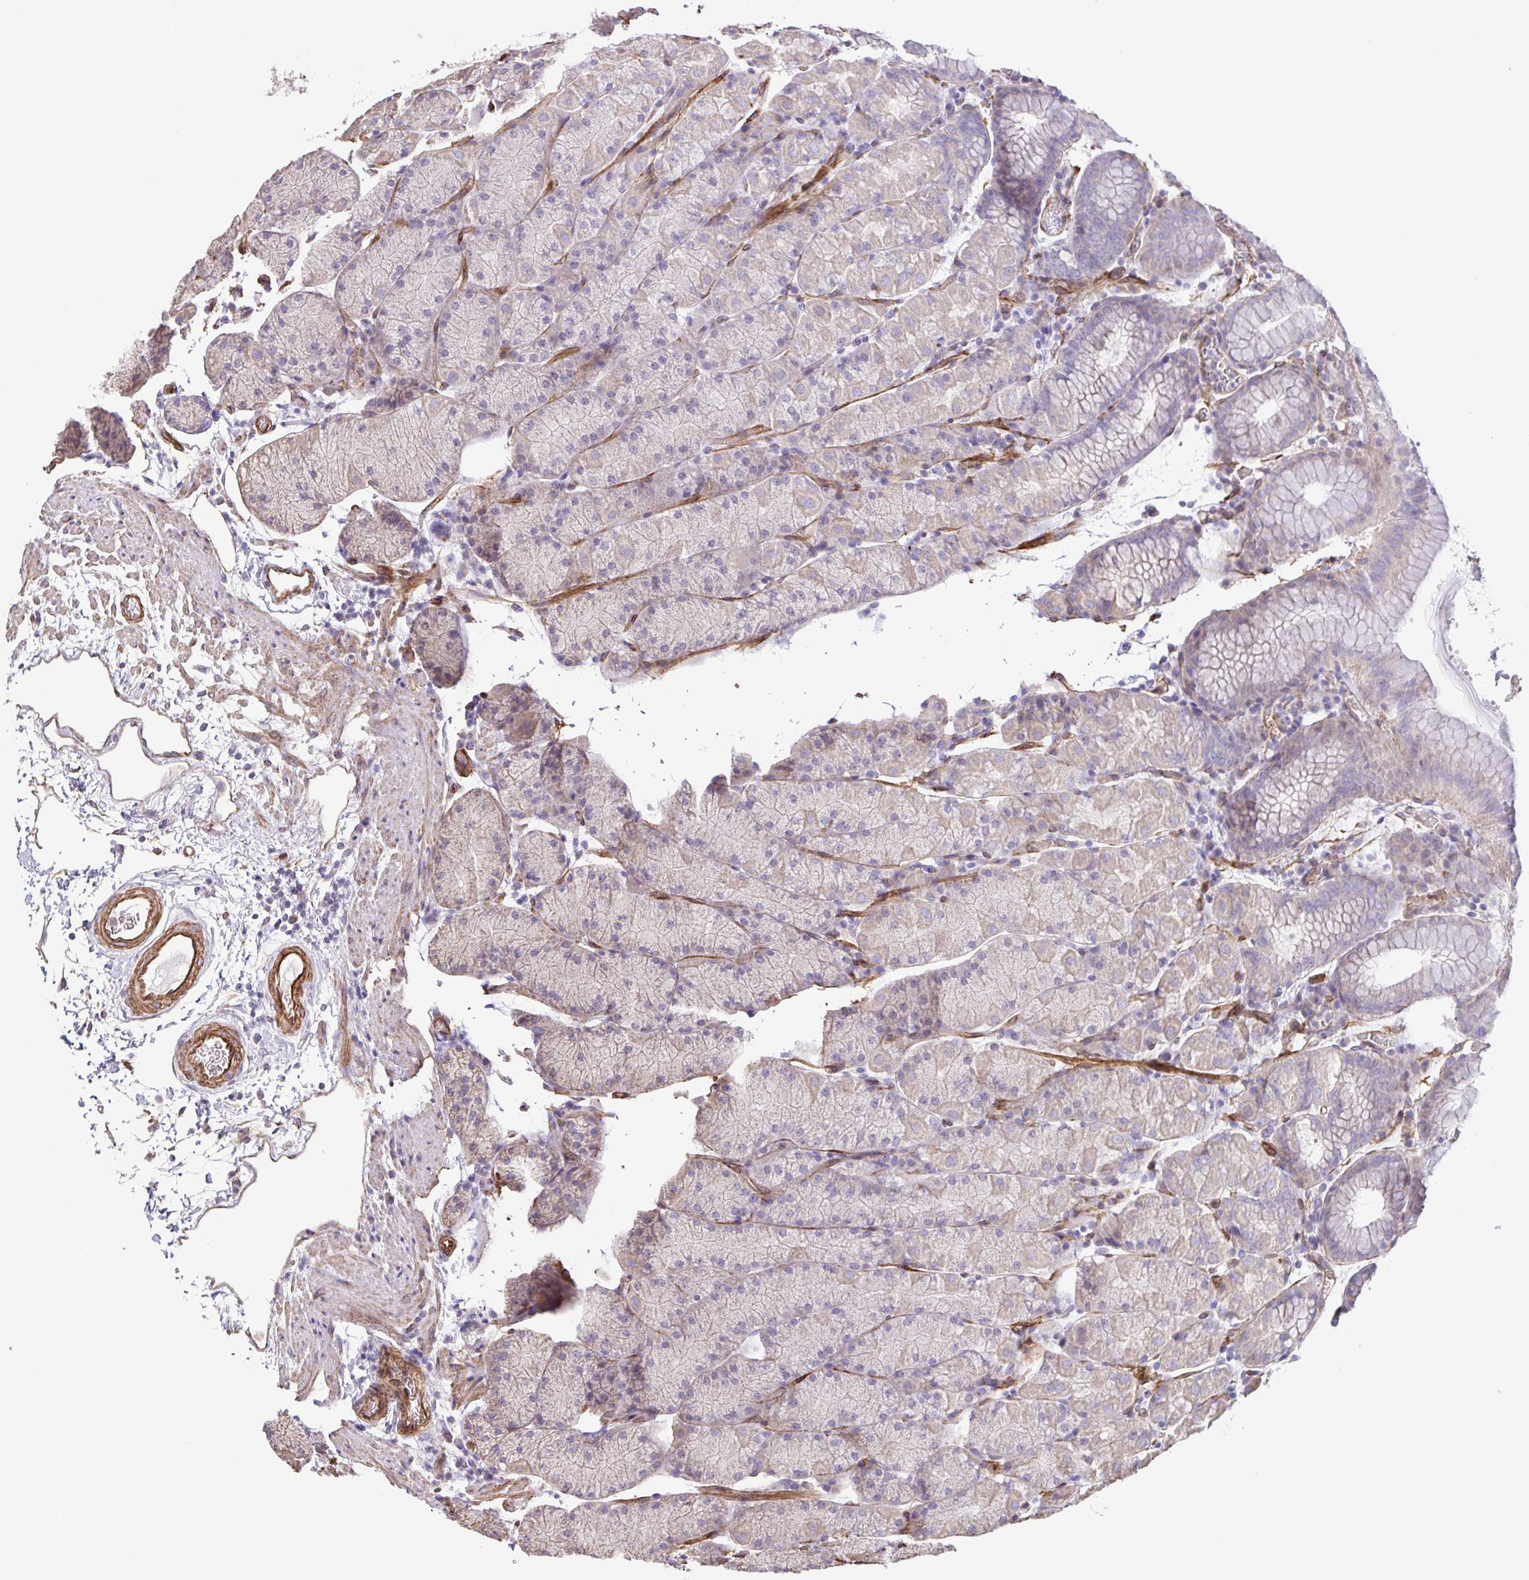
{"staining": {"intensity": "weak", "quantity": "<25%", "location": "cytoplasmic/membranous"}, "tissue": "stomach", "cell_type": "Glandular cells", "image_type": "normal", "snomed": [{"axis": "morphology", "description": "Normal tissue, NOS"}, {"axis": "topography", "description": "Stomach, upper"}, {"axis": "topography", "description": "Stomach"}], "caption": "The micrograph demonstrates no significant positivity in glandular cells of stomach. (DAB (3,3'-diaminobenzidine) IHC visualized using brightfield microscopy, high magnification).", "gene": "FLT1", "patient": {"sex": "male", "age": 76}}